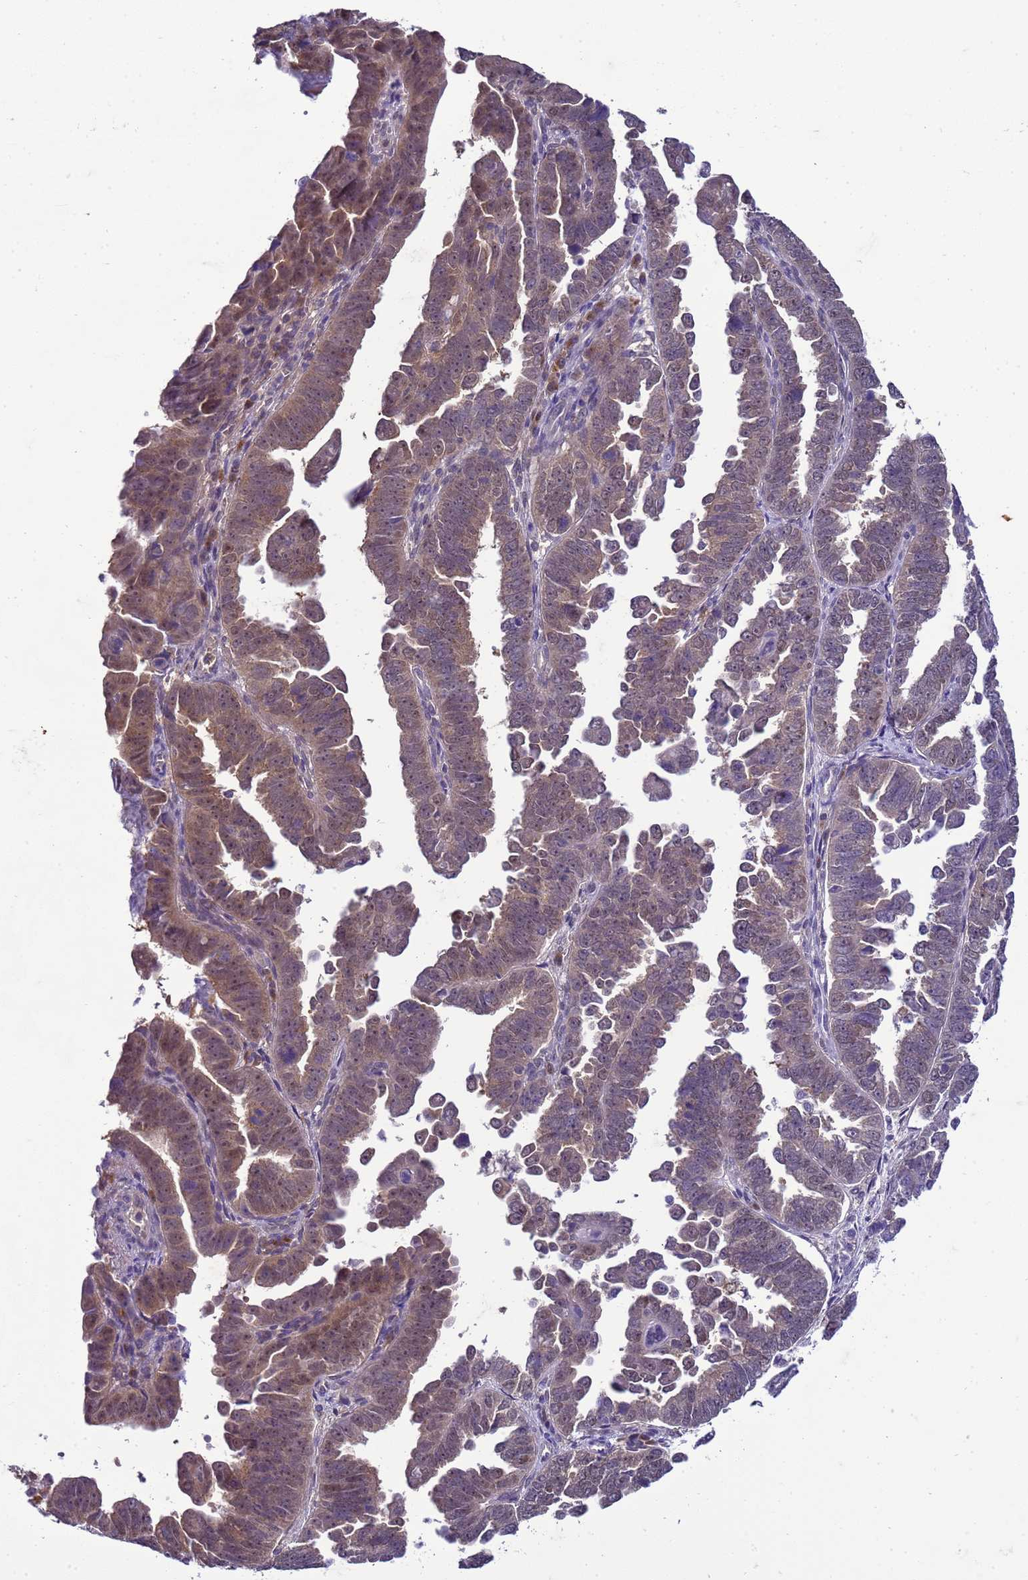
{"staining": {"intensity": "weak", "quantity": ">75%", "location": "cytoplasmic/membranous,nuclear"}, "tissue": "endometrial cancer", "cell_type": "Tumor cells", "image_type": "cancer", "snomed": [{"axis": "morphology", "description": "Adenocarcinoma, NOS"}, {"axis": "topography", "description": "Endometrium"}], "caption": "The micrograph displays a brown stain indicating the presence of a protein in the cytoplasmic/membranous and nuclear of tumor cells in endometrial adenocarcinoma.", "gene": "DDI2", "patient": {"sex": "female", "age": 75}}